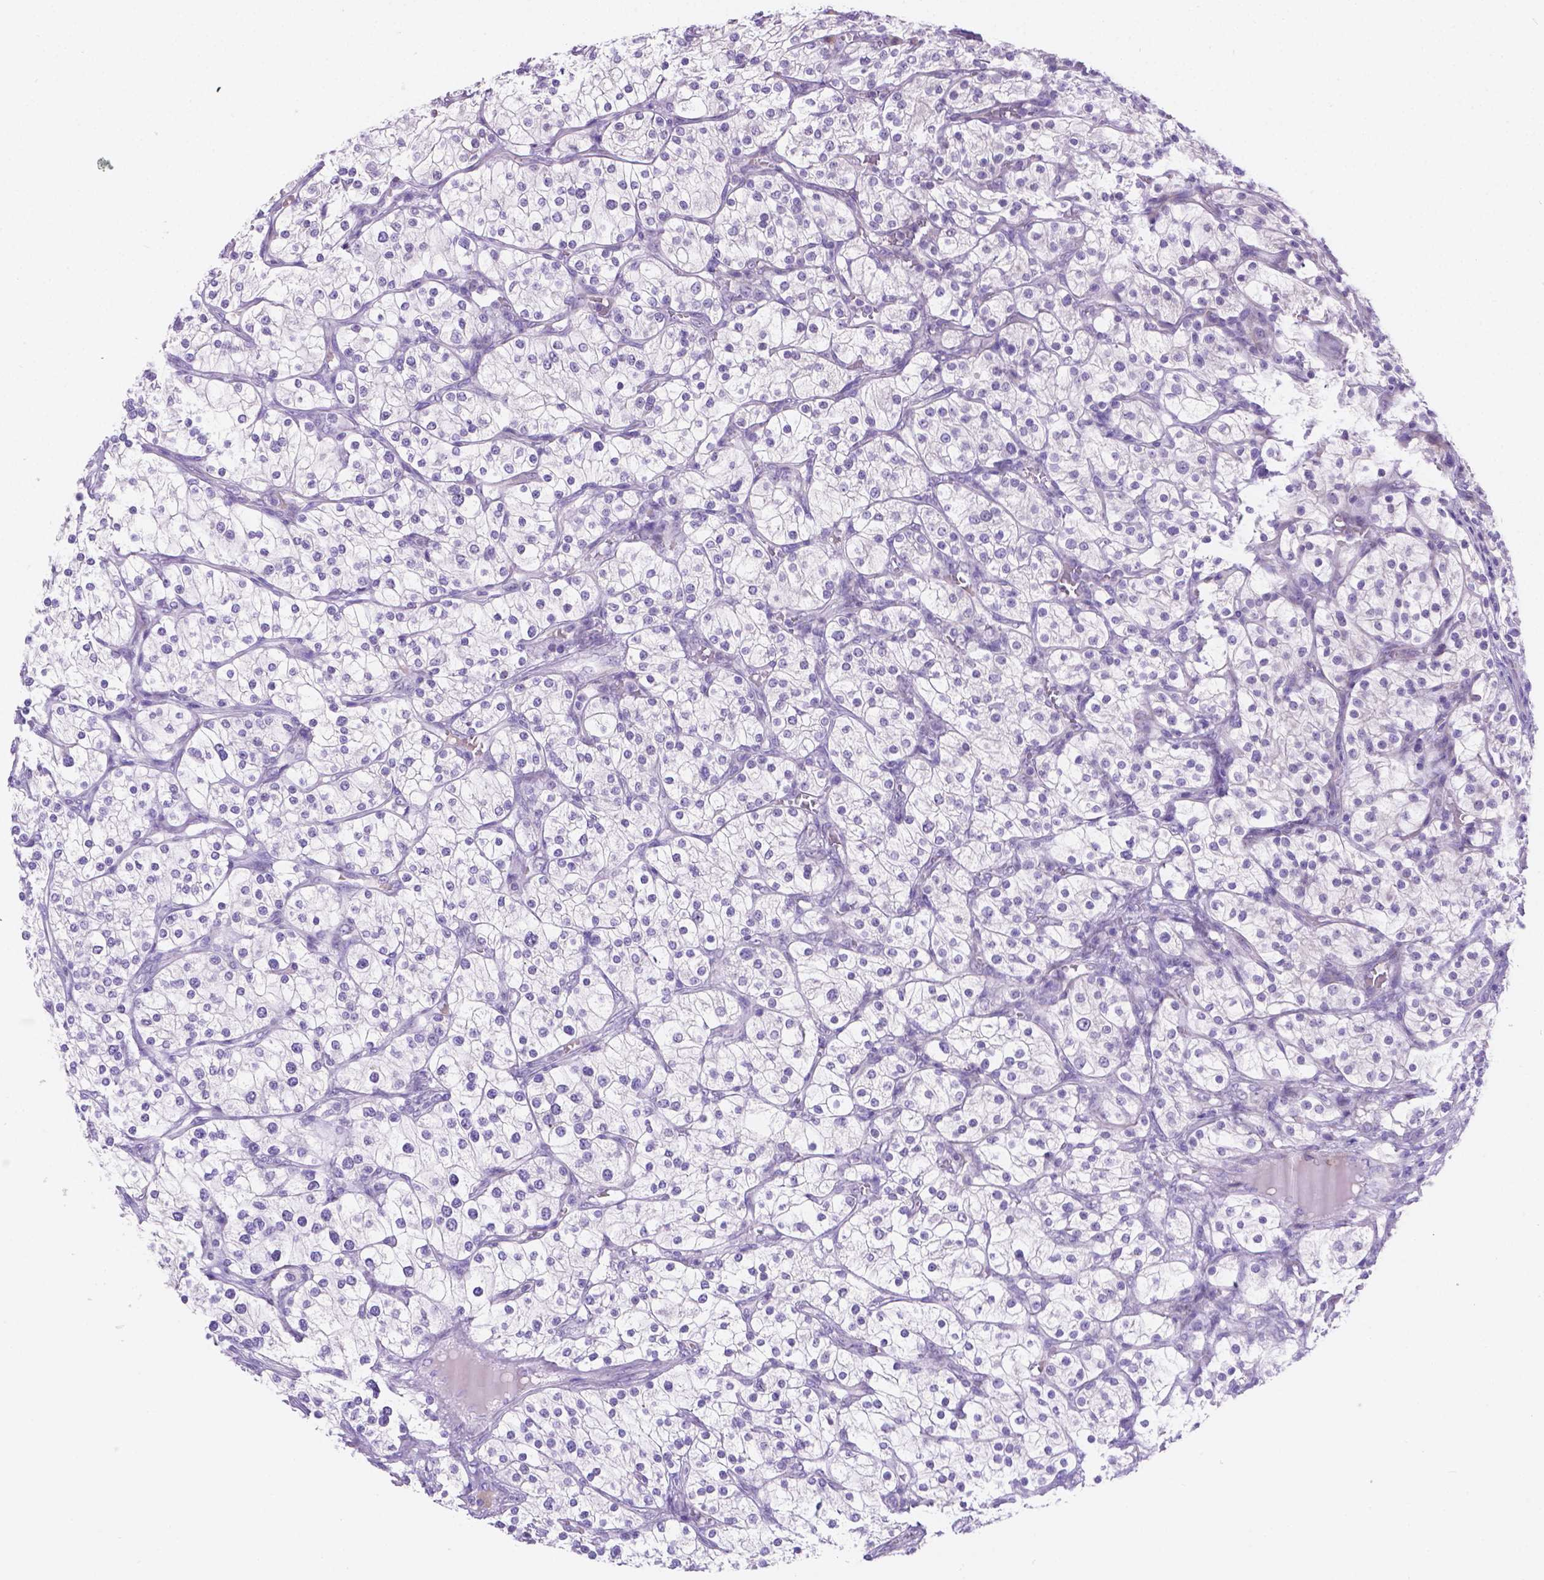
{"staining": {"intensity": "negative", "quantity": "none", "location": "none"}, "tissue": "renal cancer", "cell_type": "Tumor cells", "image_type": "cancer", "snomed": [{"axis": "morphology", "description": "Adenocarcinoma, NOS"}, {"axis": "topography", "description": "Kidney"}], "caption": "This is a histopathology image of immunohistochemistry staining of renal cancer (adenocarcinoma), which shows no expression in tumor cells.", "gene": "CD96", "patient": {"sex": "male", "age": 80}}